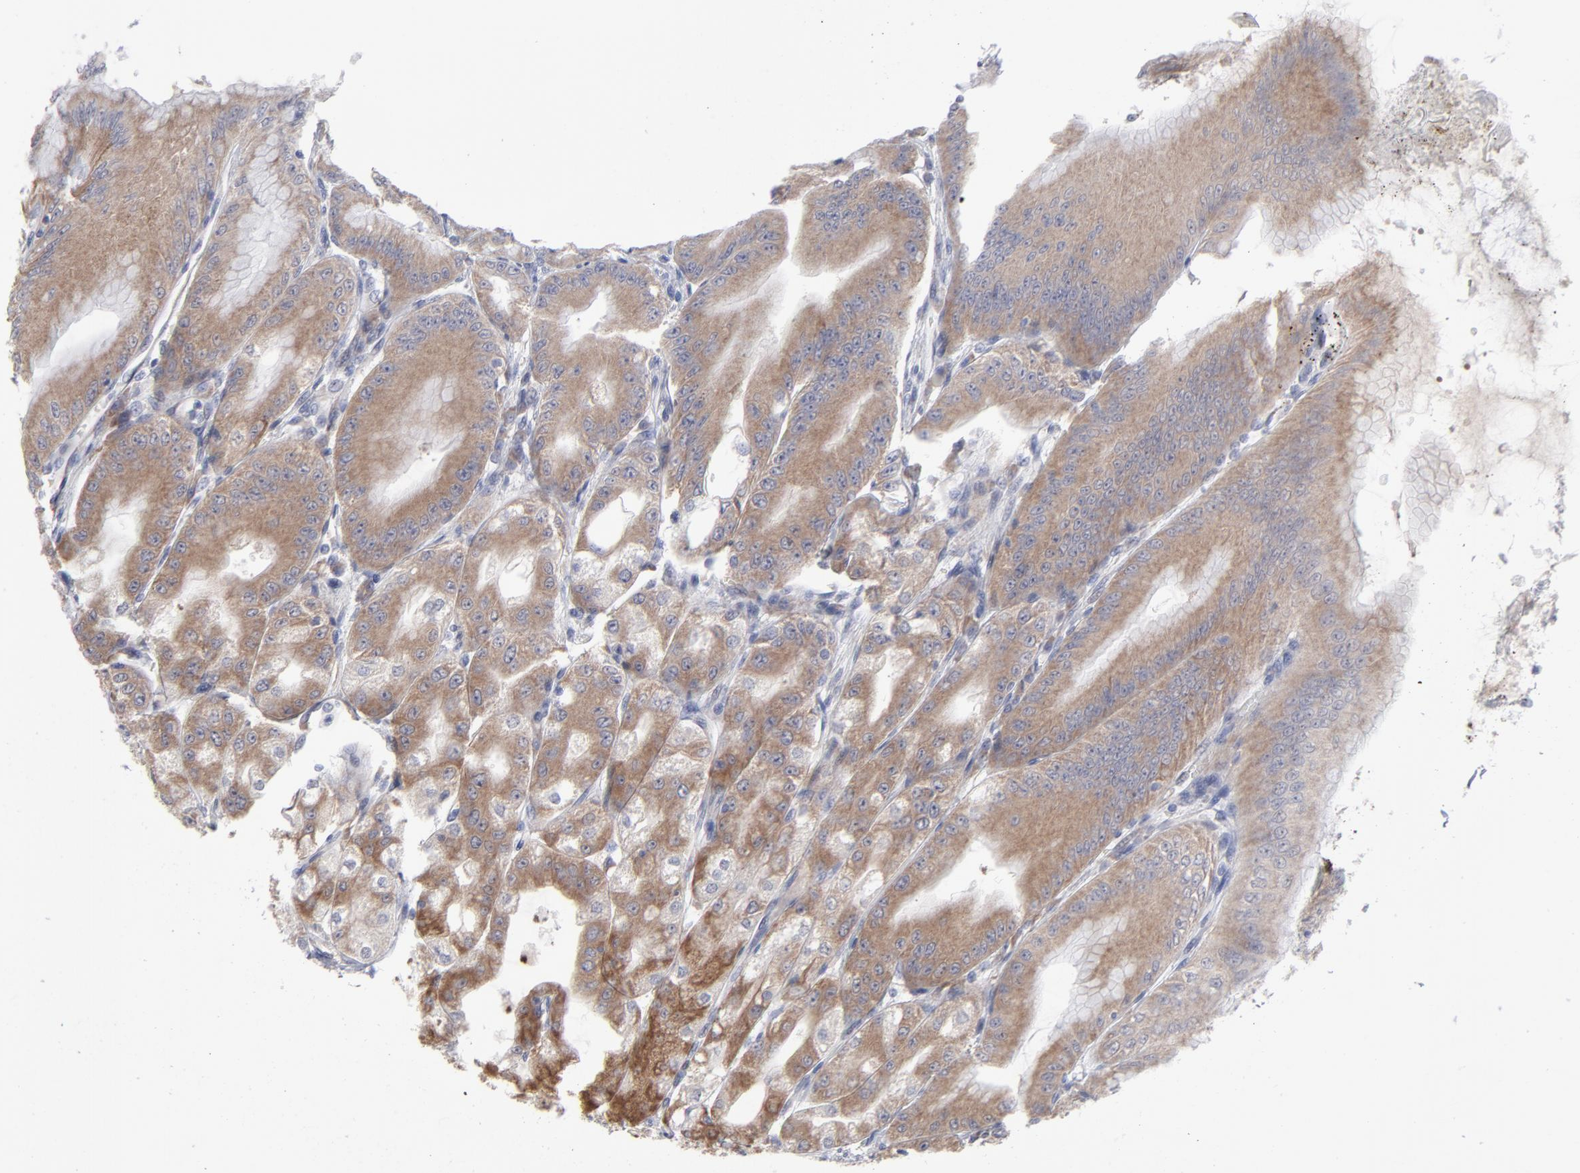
{"staining": {"intensity": "moderate", "quantity": "<25%", "location": "cytoplasmic/membranous"}, "tissue": "stomach", "cell_type": "Glandular cells", "image_type": "normal", "snomed": [{"axis": "morphology", "description": "Normal tissue, NOS"}, {"axis": "topography", "description": "Stomach, lower"}], "caption": "Benign stomach demonstrates moderate cytoplasmic/membranous staining in approximately <25% of glandular cells (DAB IHC, brown staining for protein, blue staining for nuclei)..", "gene": "RPS24", "patient": {"sex": "male", "age": 71}}